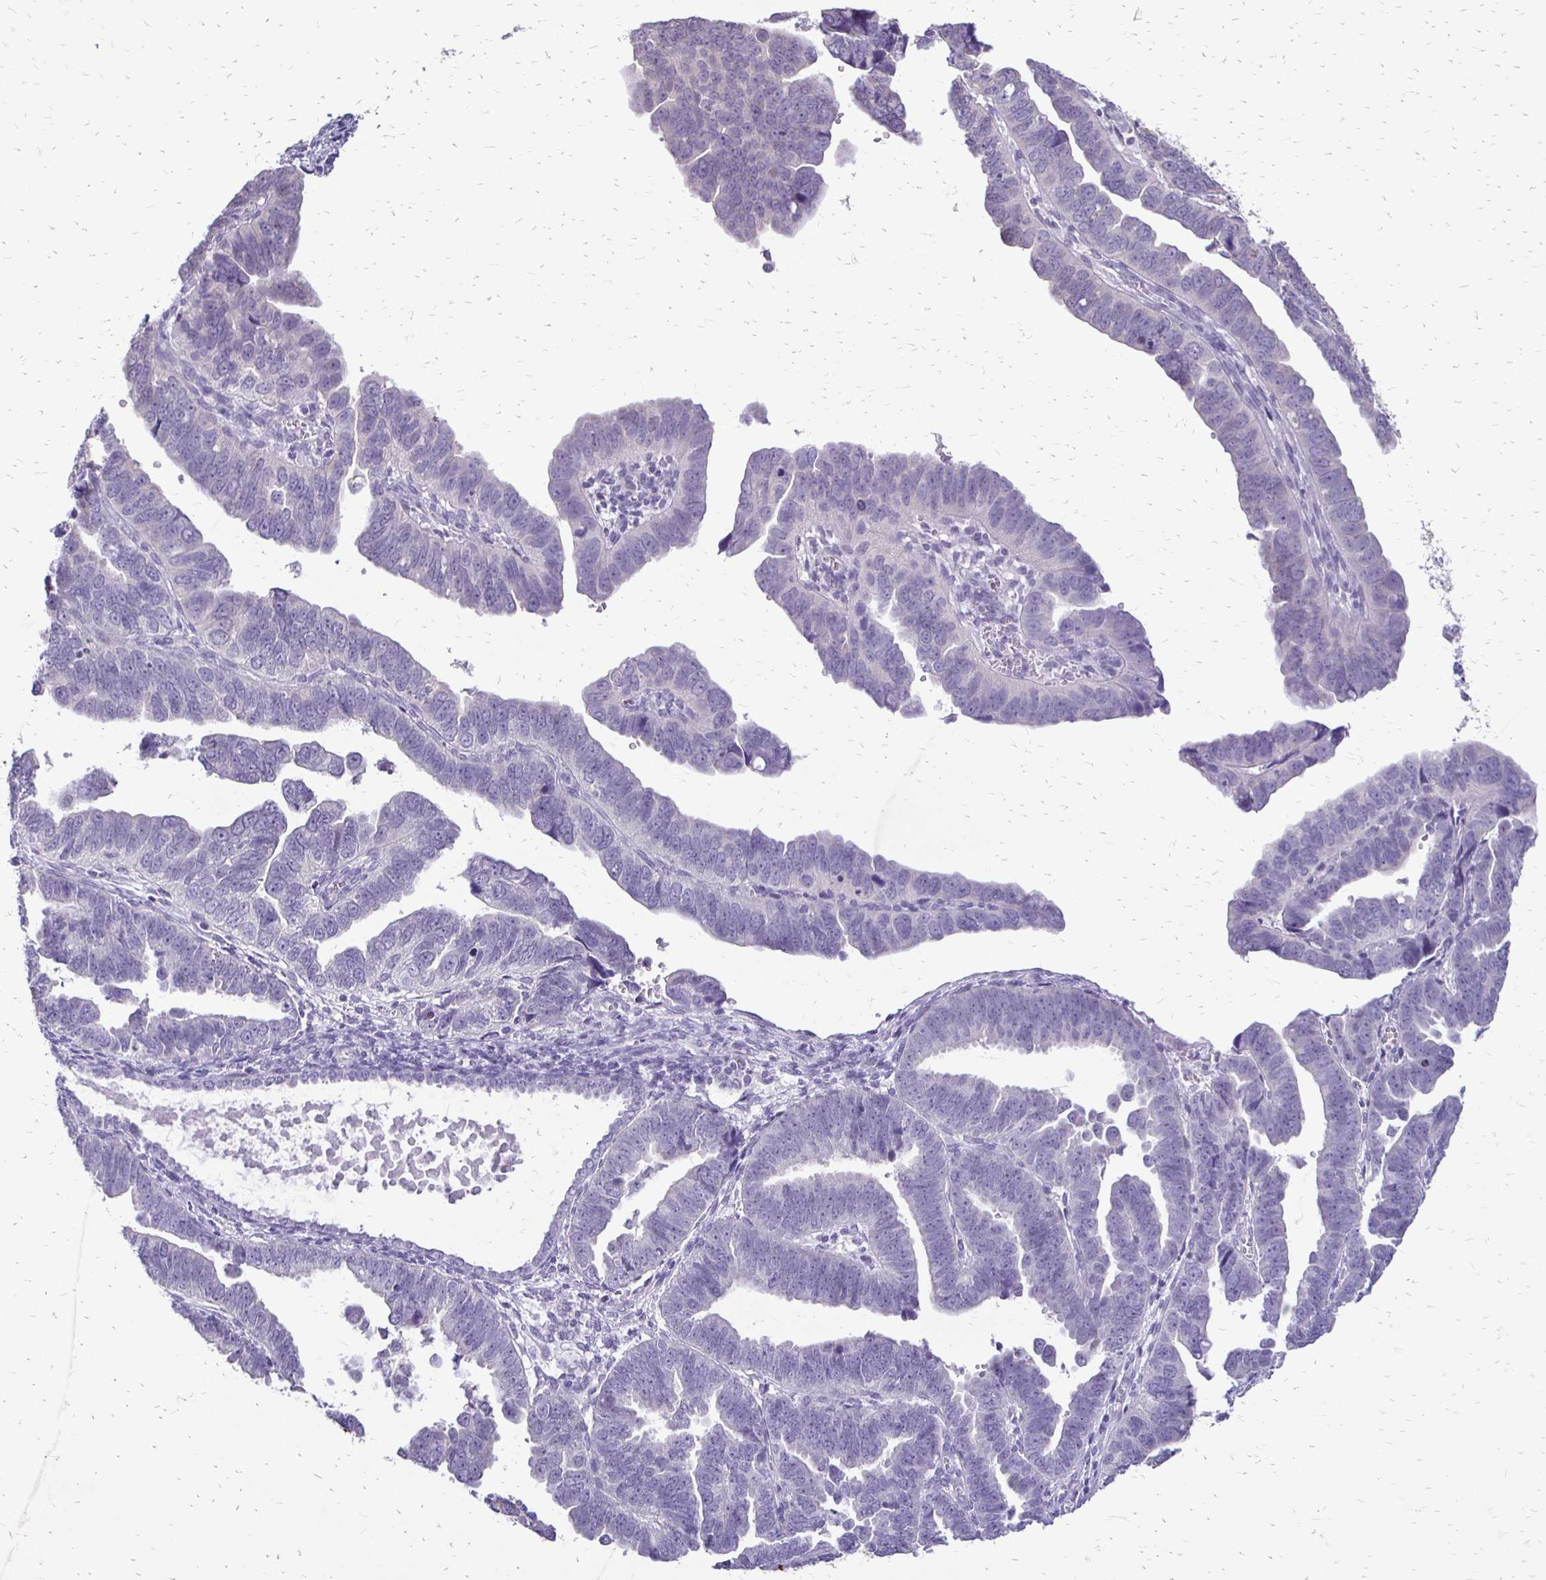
{"staining": {"intensity": "negative", "quantity": "none", "location": "none"}, "tissue": "endometrial cancer", "cell_type": "Tumor cells", "image_type": "cancer", "snomed": [{"axis": "morphology", "description": "Adenocarcinoma, NOS"}, {"axis": "topography", "description": "Endometrium"}], "caption": "An immunohistochemistry (IHC) image of endometrial cancer (adenocarcinoma) is shown. There is no staining in tumor cells of endometrial cancer (adenocarcinoma).", "gene": "ALPG", "patient": {"sex": "female", "age": 75}}